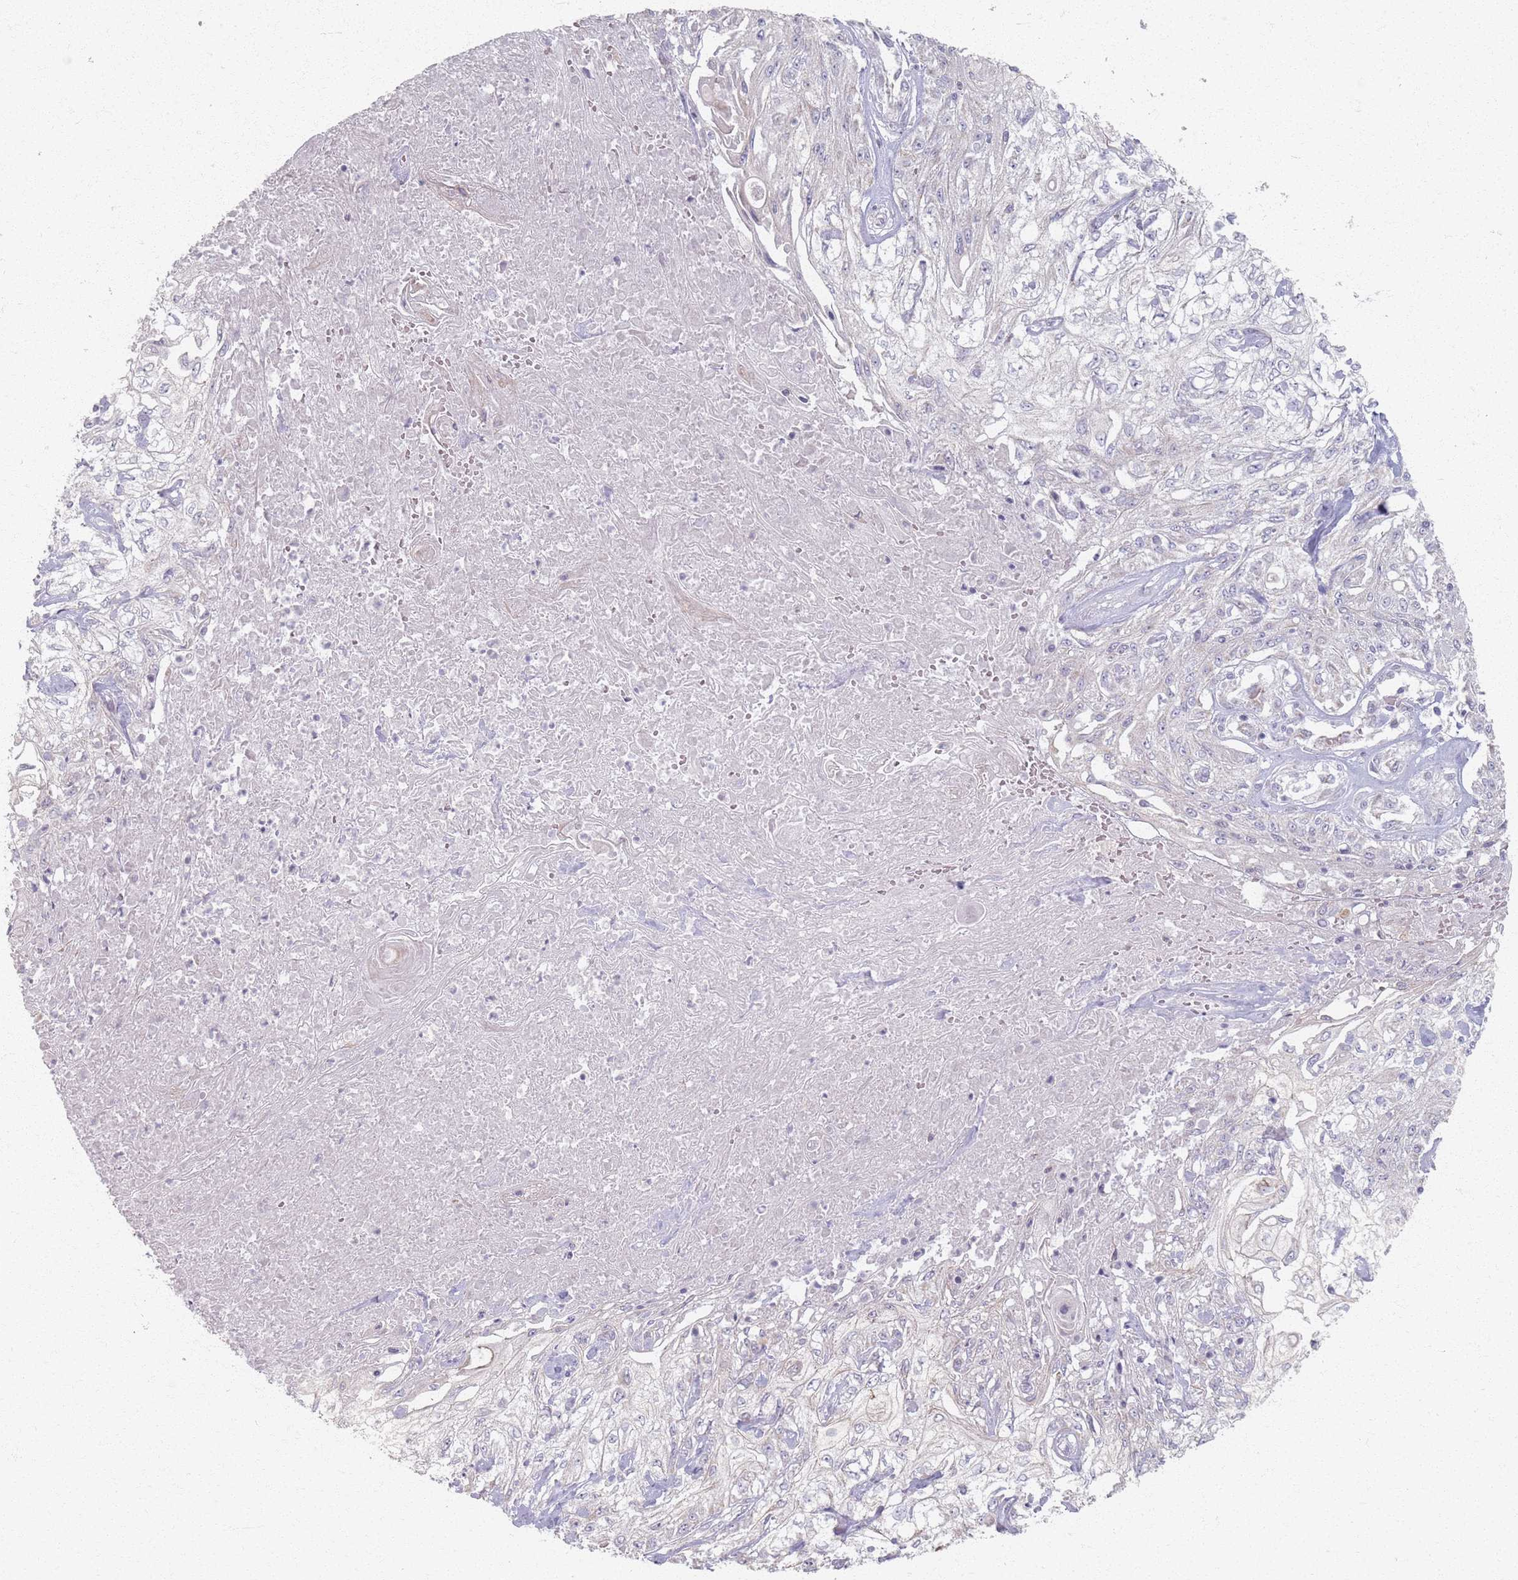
{"staining": {"intensity": "negative", "quantity": "none", "location": "none"}, "tissue": "skin cancer", "cell_type": "Tumor cells", "image_type": "cancer", "snomed": [{"axis": "morphology", "description": "Squamous cell carcinoma, NOS"}, {"axis": "morphology", "description": "Squamous cell carcinoma, metastatic, NOS"}, {"axis": "topography", "description": "Skin"}, {"axis": "topography", "description": "Lymph node"}], "caption": "Immunohistochemistry histopathology image of human skin metastatic squamous cell carcinoma stained for a protein (brown), which shows no positivity in tumor cells.", "gene": "PKD2L2", "patient": {"sex": "male", "age": 75}}